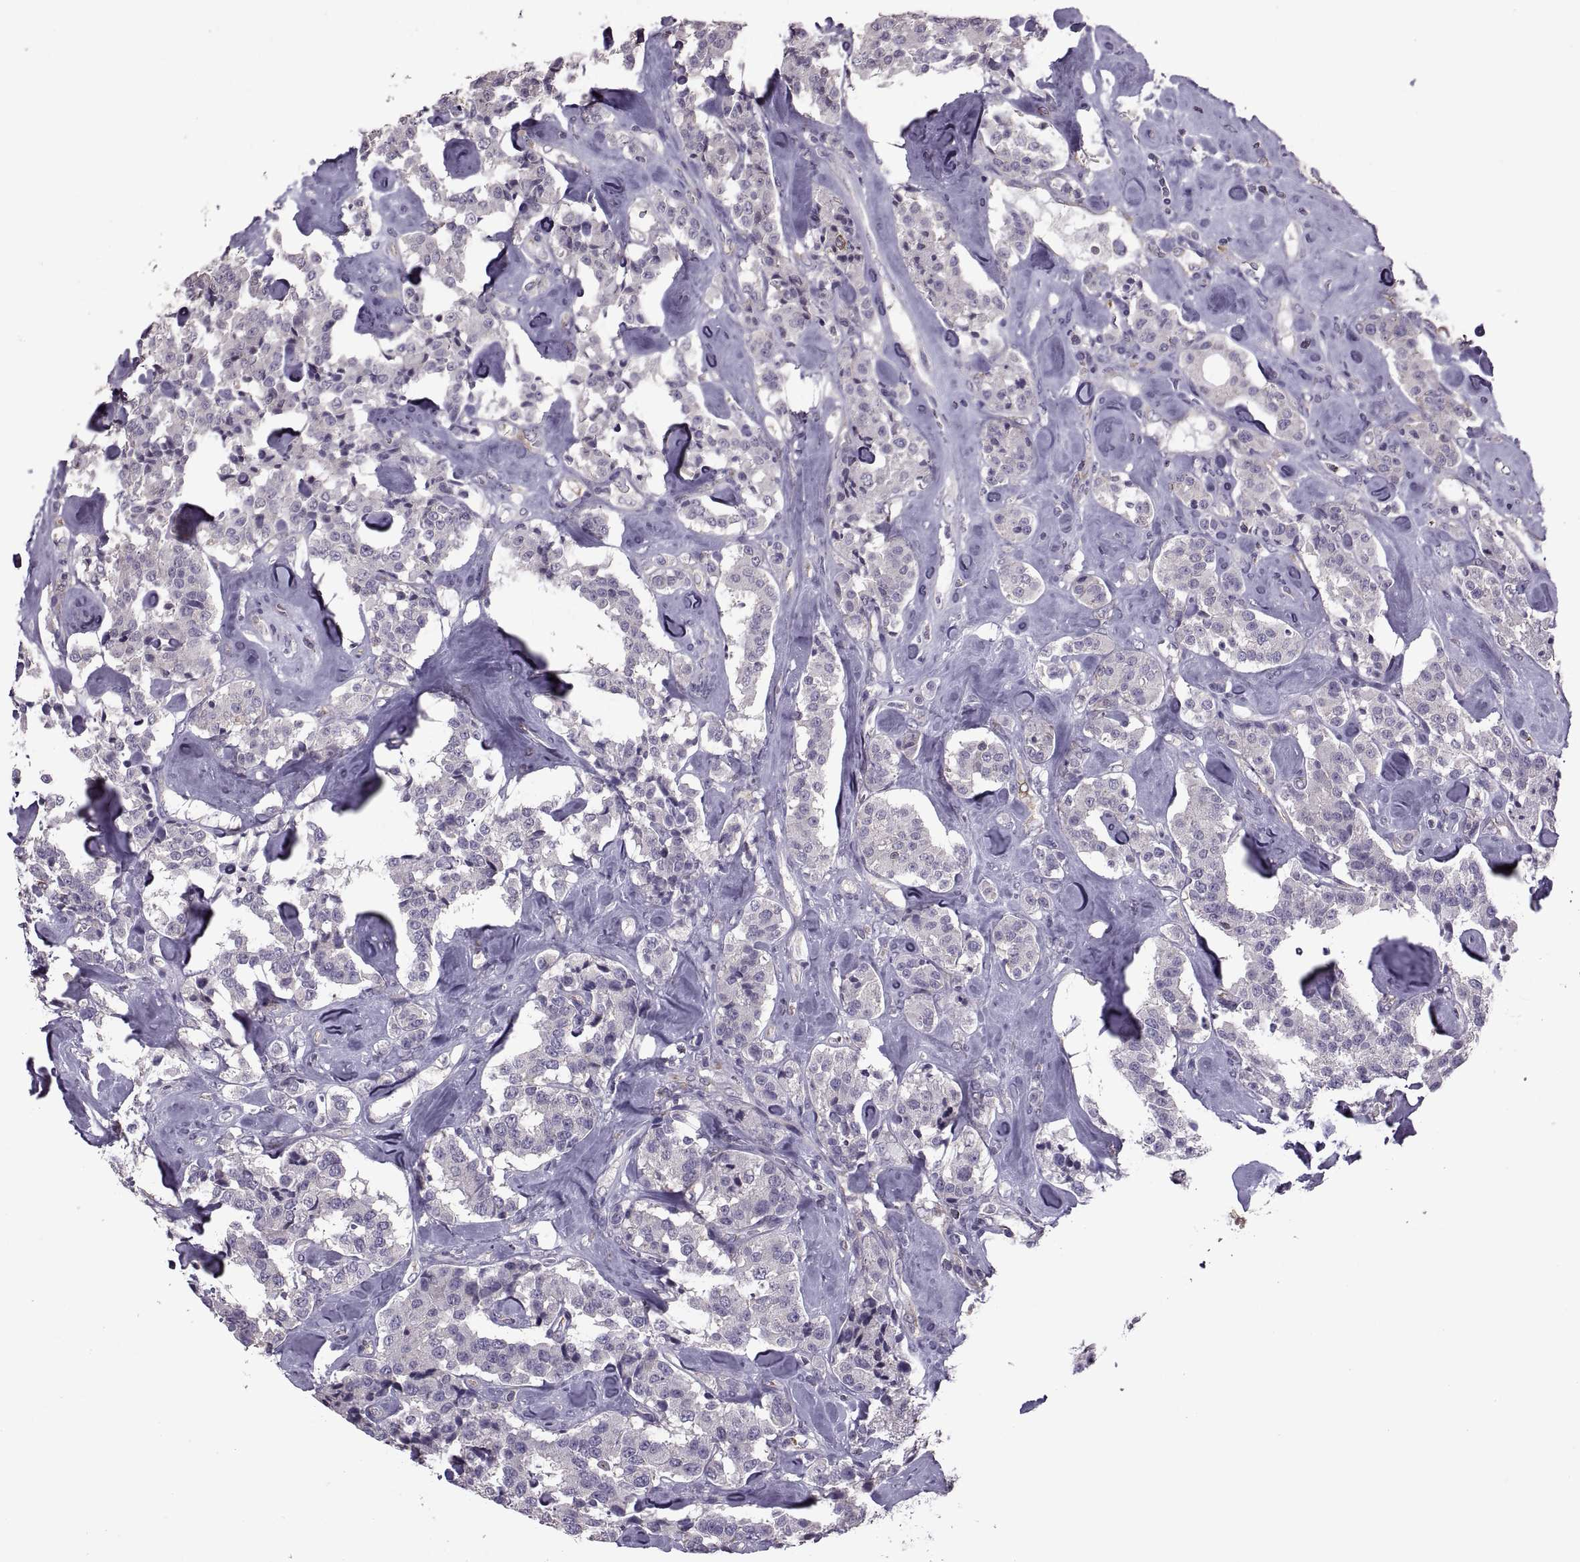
{"staining": {"intensity": "negative", "quantity": "none", "location": "none"}, "tissue": "carcinoid", "cell_type": "Tumor cells", "image_type": "cancer", "snomed": [{"axis": "morphology", "description": "Carcinoid, malignant, NOS"}, {"axis": "topography", "description": "Pancreas"}], "caption": "This micrograph is of carcinoid stained with immunohistochemistry (IHC) to label a protein in brown with the nuclei are counter-stained blue. There is no positivity in tumor cells.", "gene": "PABPC1", "patient": {"sex": "male", "age": 41}}